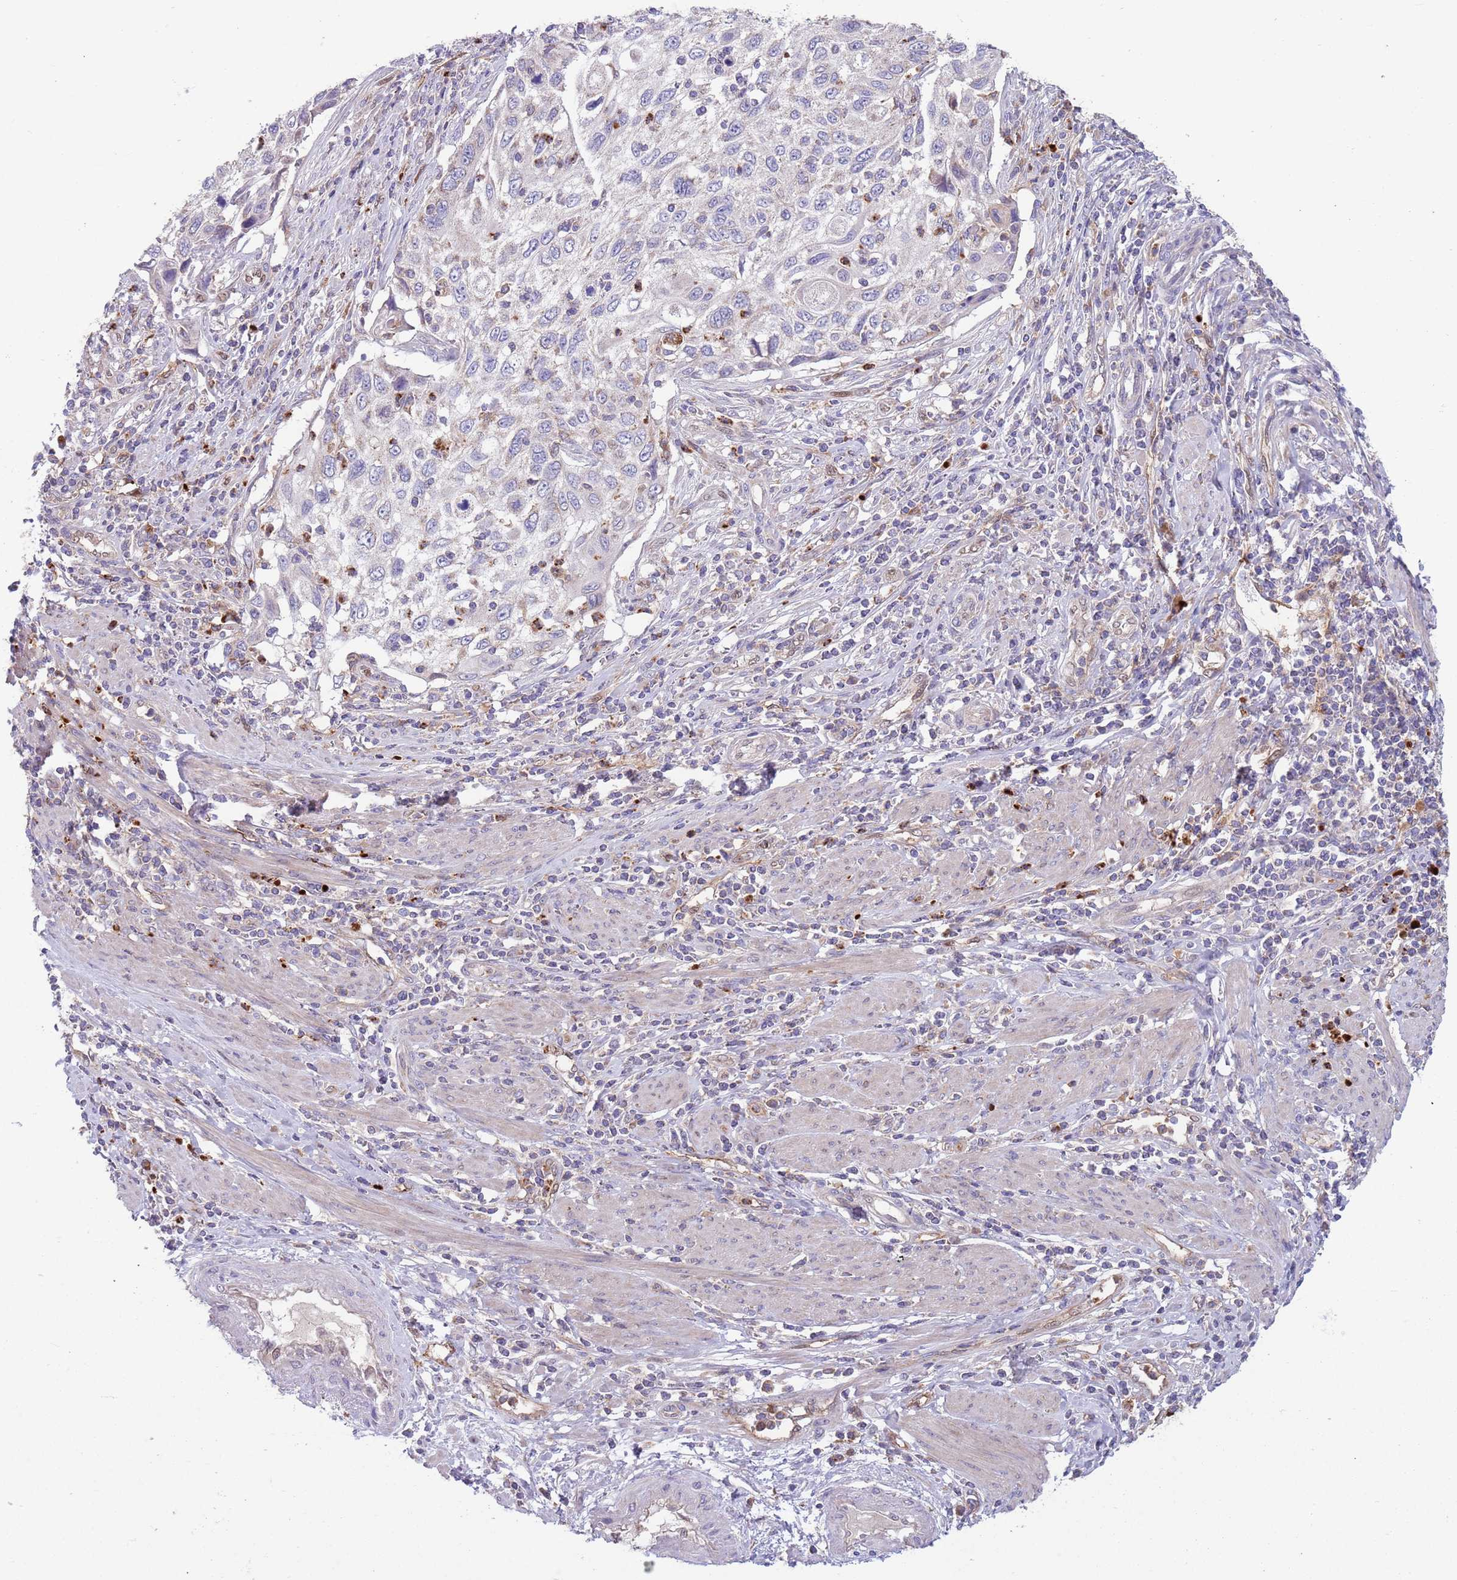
{"staining": {"intensity": "negative", "quantity": "none", "location": "none"}, "tissue": "cervical cancer", "cell_type": "Tumor cells", "image_type": "cancer", "snomed": [{"axis": "morphology", "description": "Squamous cell carcinoma, NOS"}, {"axis": "topography", "description": "Cervix"}], "caption": "Immunohistochemistry (IHC) of cervical cancer (squamous cell carcinoma) reveals no staining in tumor cells.", "gene": "DDT", "patient": {"sex": "female", "age": 70}}